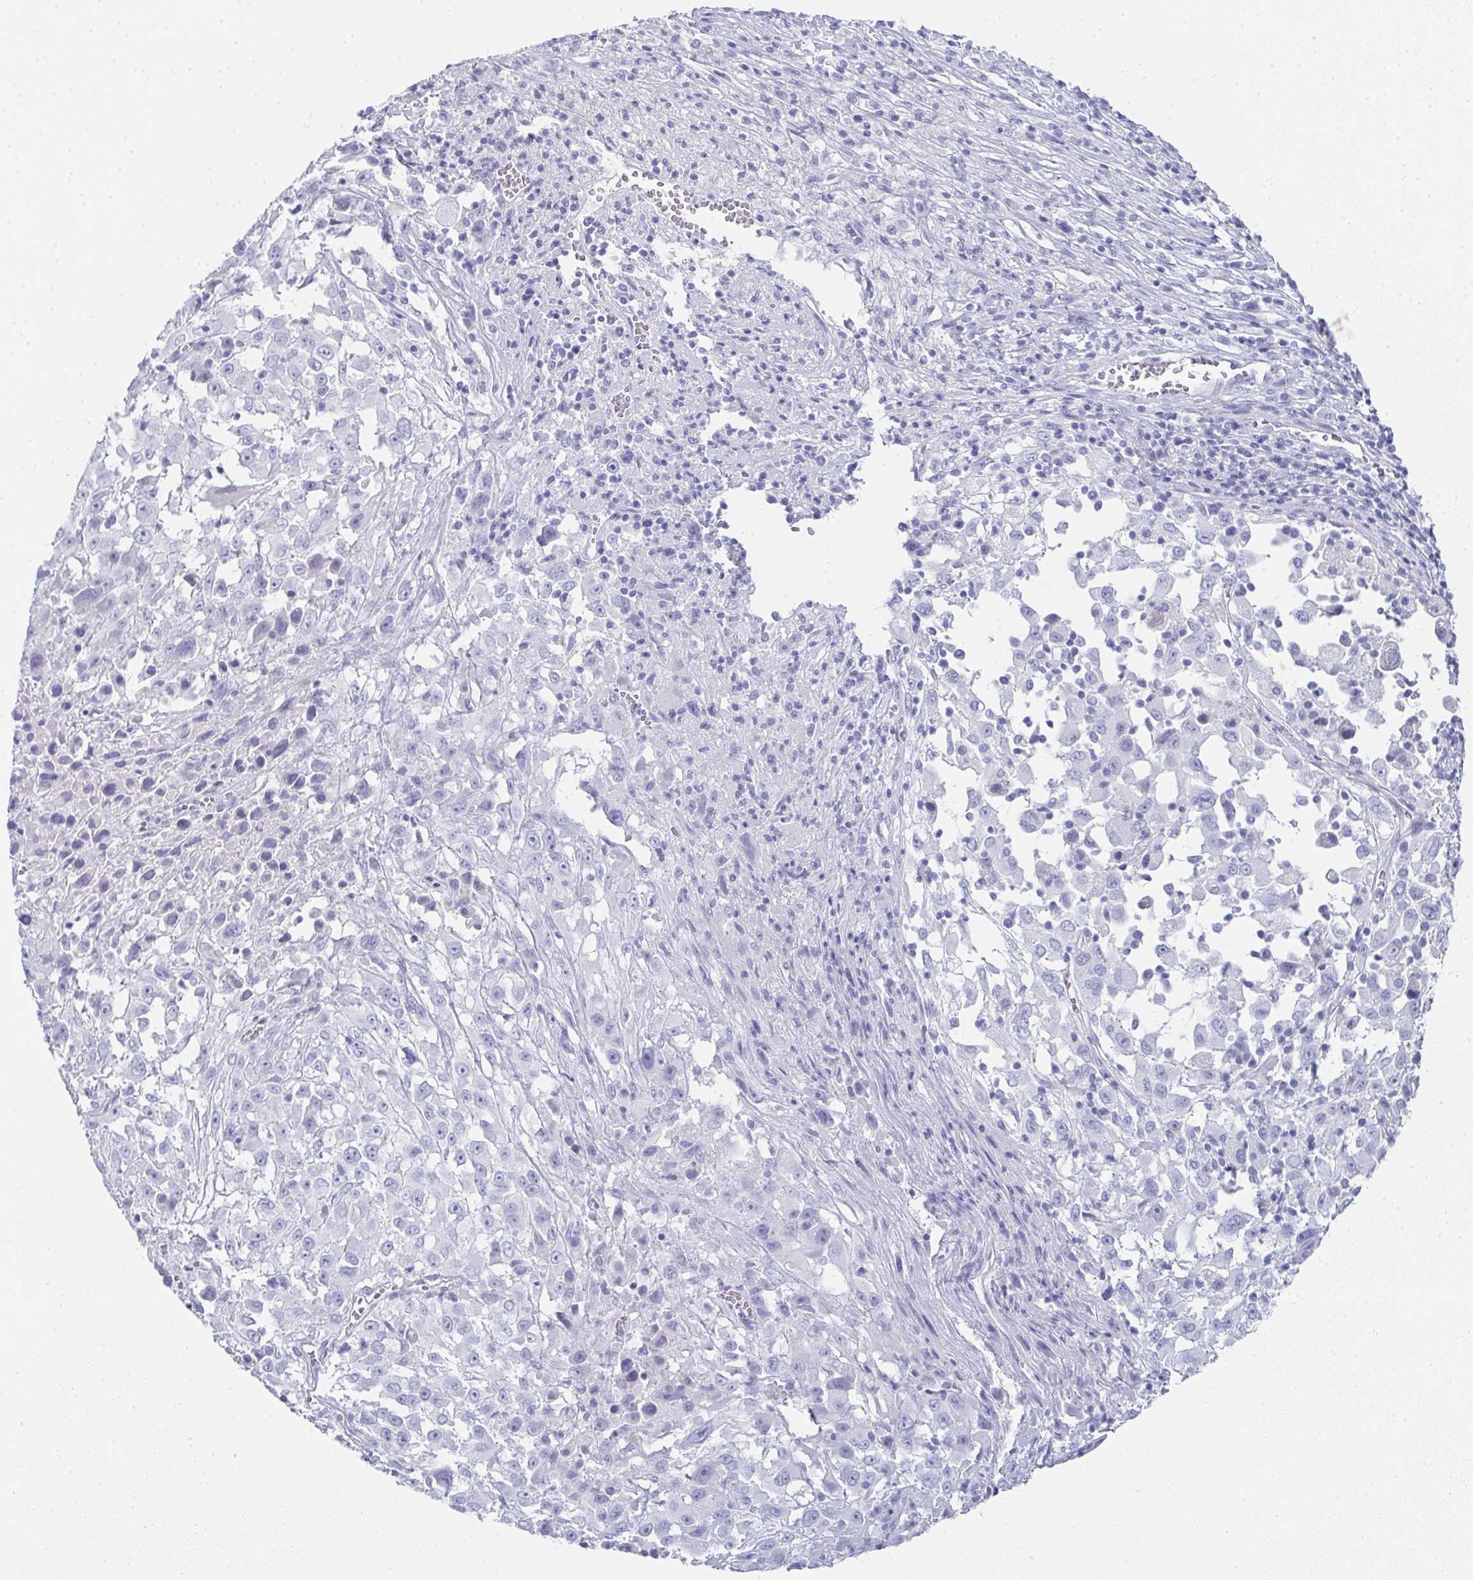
{"staining": {"intensity": "negative", "quantity": "none", "location": "none"}, "tissue": "melanoma", "cell_type": "Tumor cells", "image_type": "cancer", "snomed": [{"axis": "morphology", "description": "Malignant melanoma, Metastatic site"}, {"axis": "topography", "description": "Soft tissue"}], "caption": "Protein analysis of melanoma displays no significant positivity in tumor cells. The staining is performed using DAB brown chromogen with nuclei counter-stained in using hematoxylin.", "gene": "SYCP1", "patient": {"sex": "male", "age": 50}}